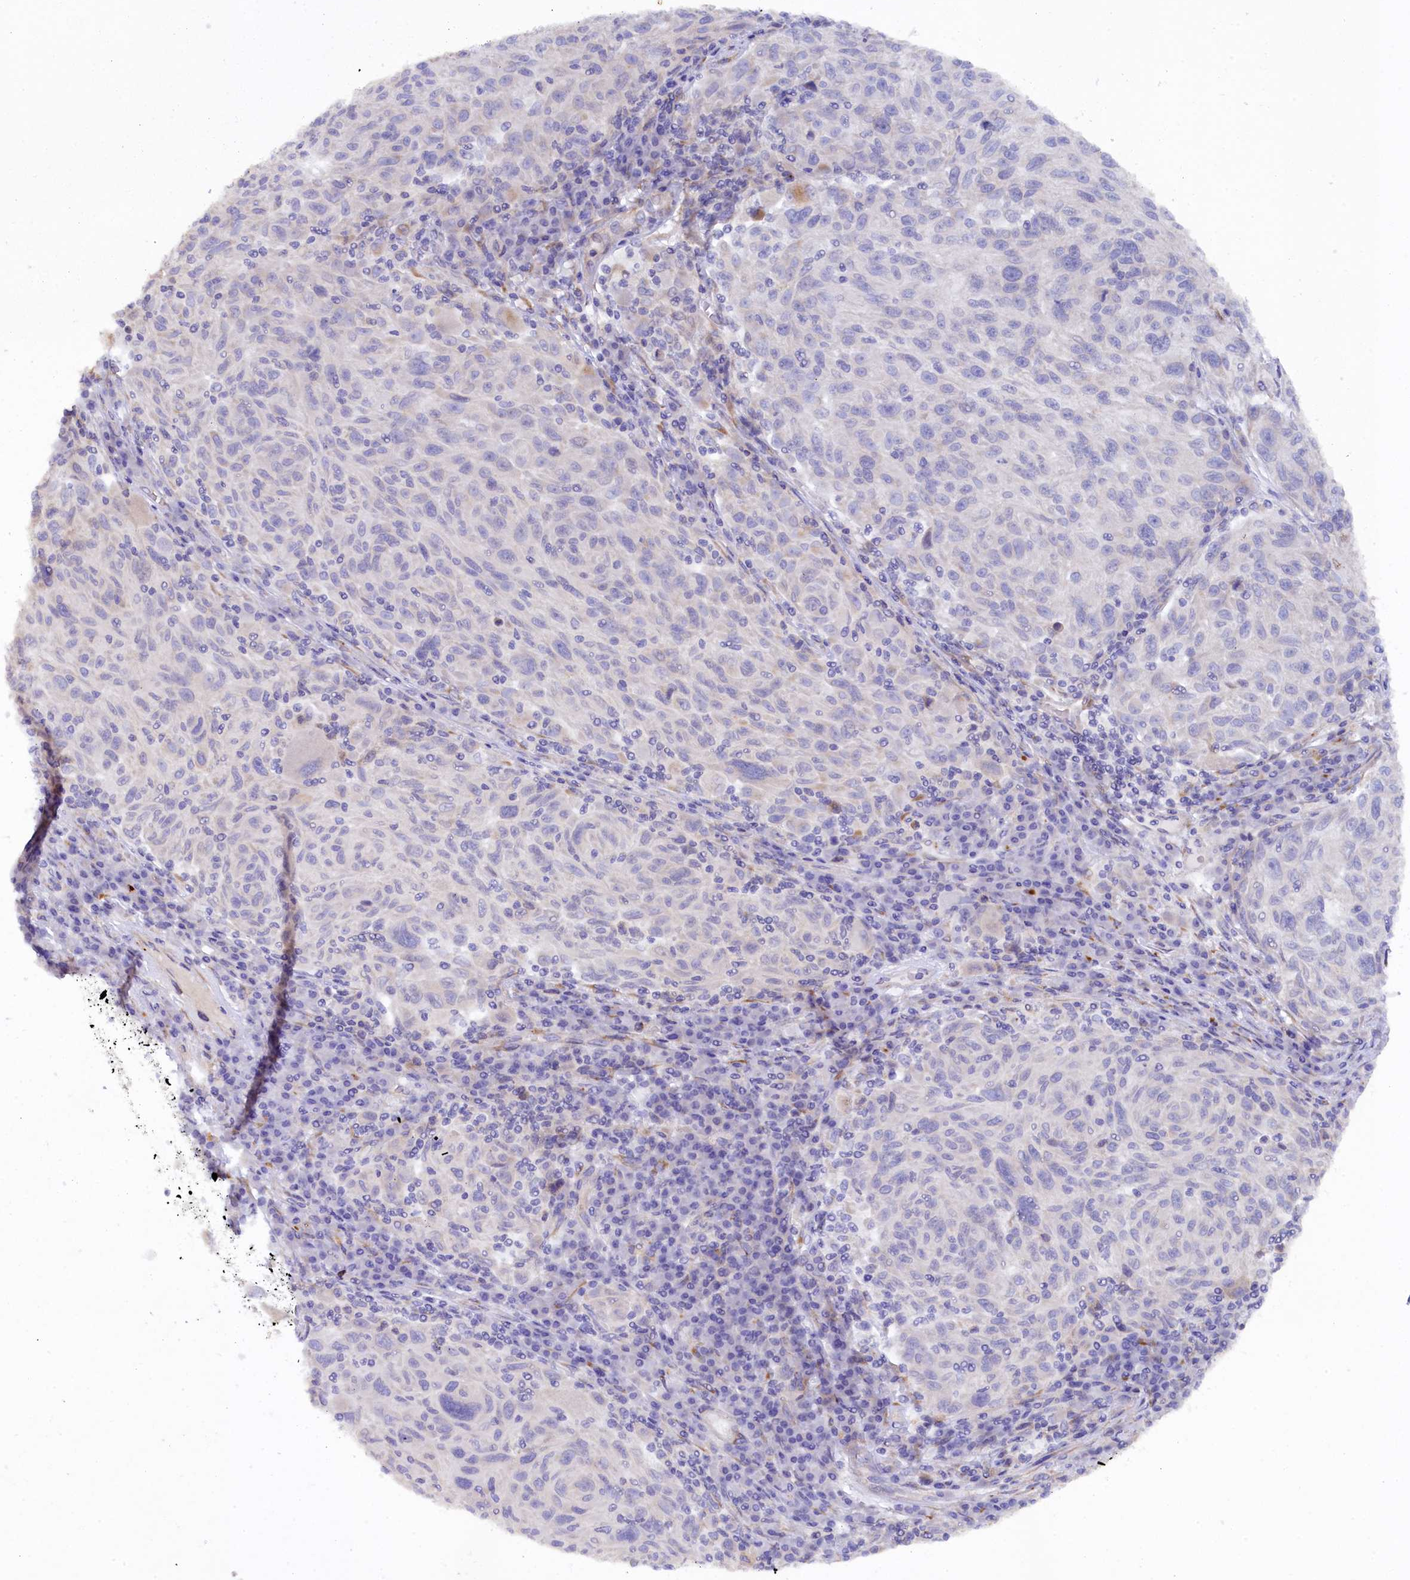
{"staining": {"intensity": "negative", "quantity": "none", "location": "none"}, "tissue": "melanoma", "cell_type": "Tumor cells", "image_type": "cancer", "snomed": [{"axis": "morphology", "description": "Malignant melanoma, NOS"}, {"axis": "topography", "description": "Skin"}], "caption": "The histopathology image shows no significant expression in tumor cells of melanoma.", "gene": "POGLUT3", "patient": {"sex": "male", "age": 53}}